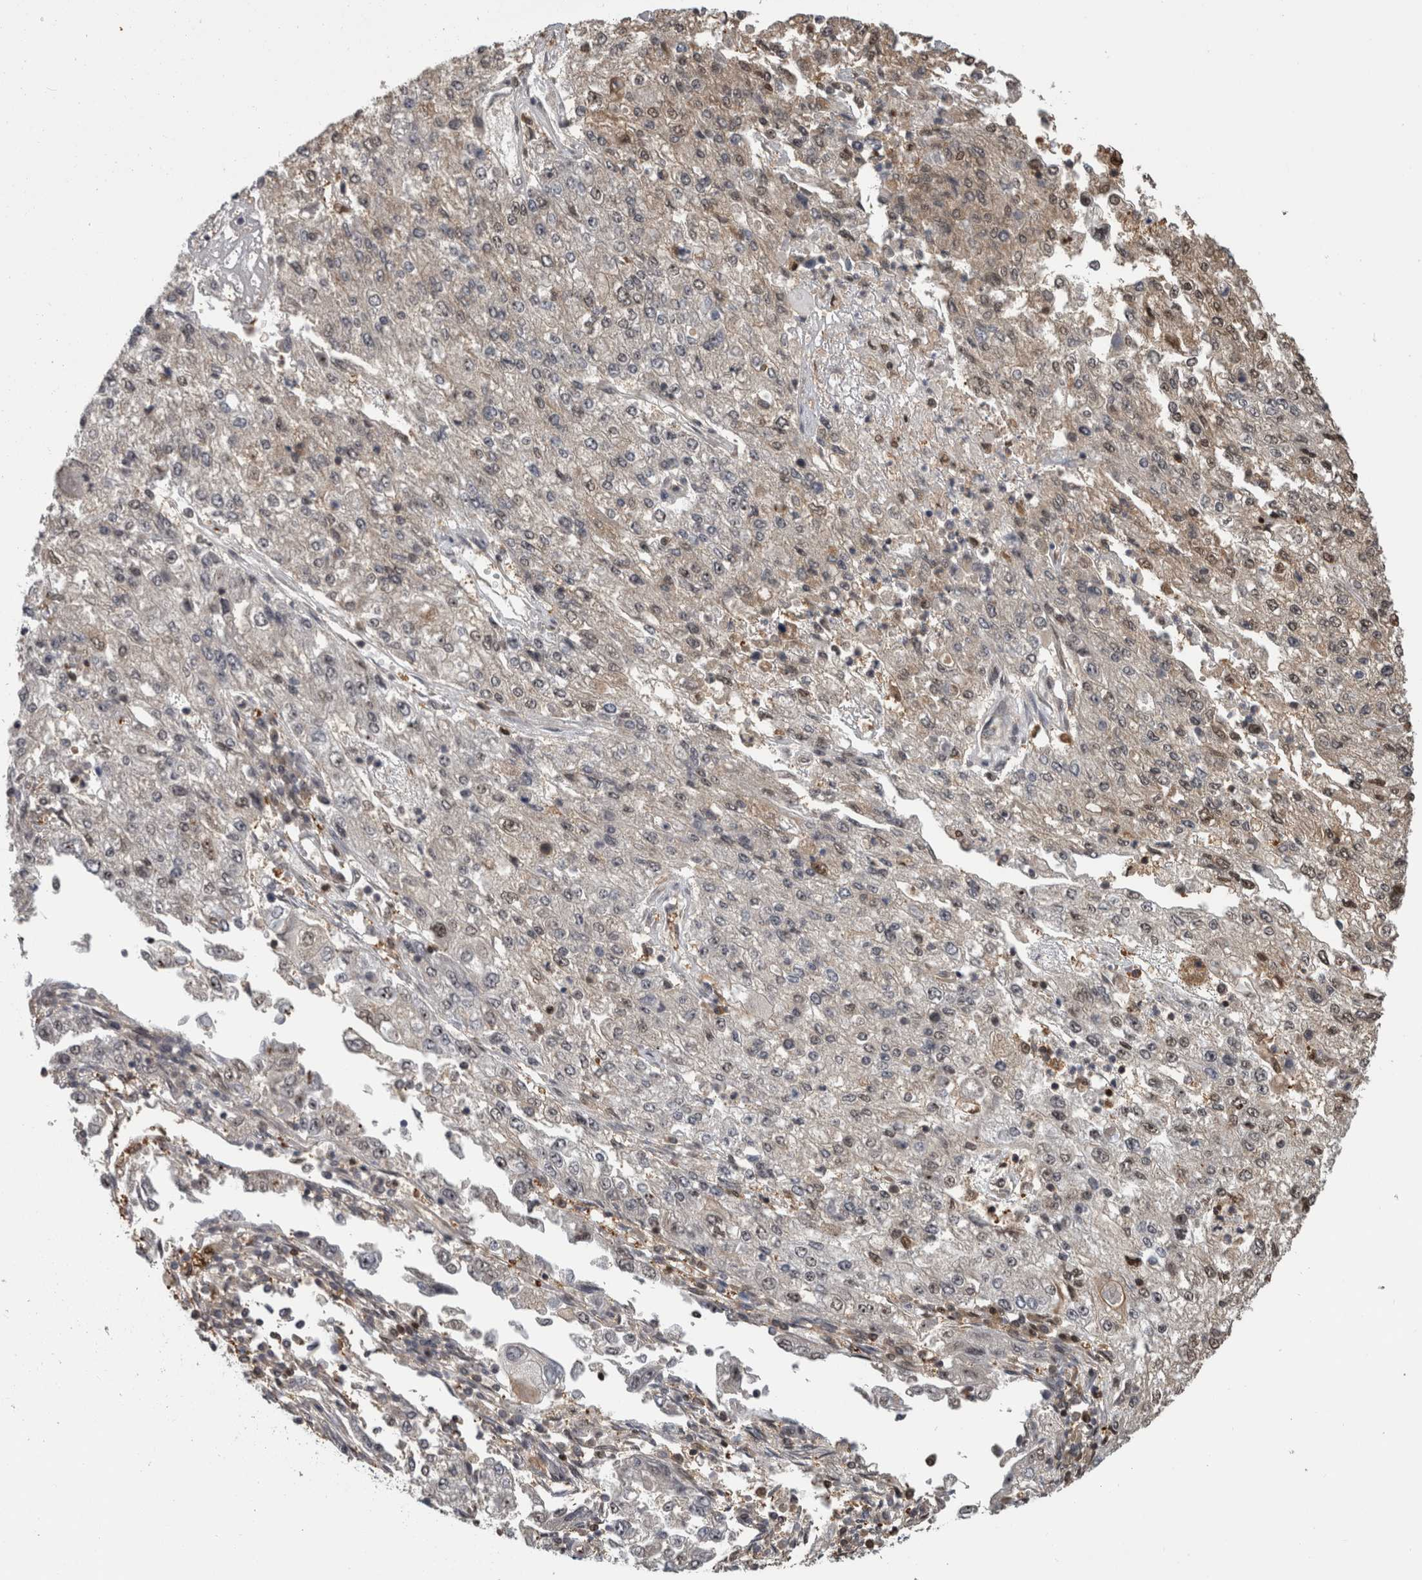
{"staining": {"intensity": "weak", "quantity": "<25%", "location": "nuclear"}, "tissue": "endometrial cancer", "cell_type": "Tumor cells", "image_type": "cancer", "snomed": [{"axis": "morphology", "description": "Adenocarcinoma, NOS"}, {"axis": "topography", "description": "Endometrium"}], "caption": "Tumor cells are negative for brown protein staining in endometrial cancer (adenocarcinoma).", "gene": "TDRD7", "patient": {"sex": "female", "age": 49}}